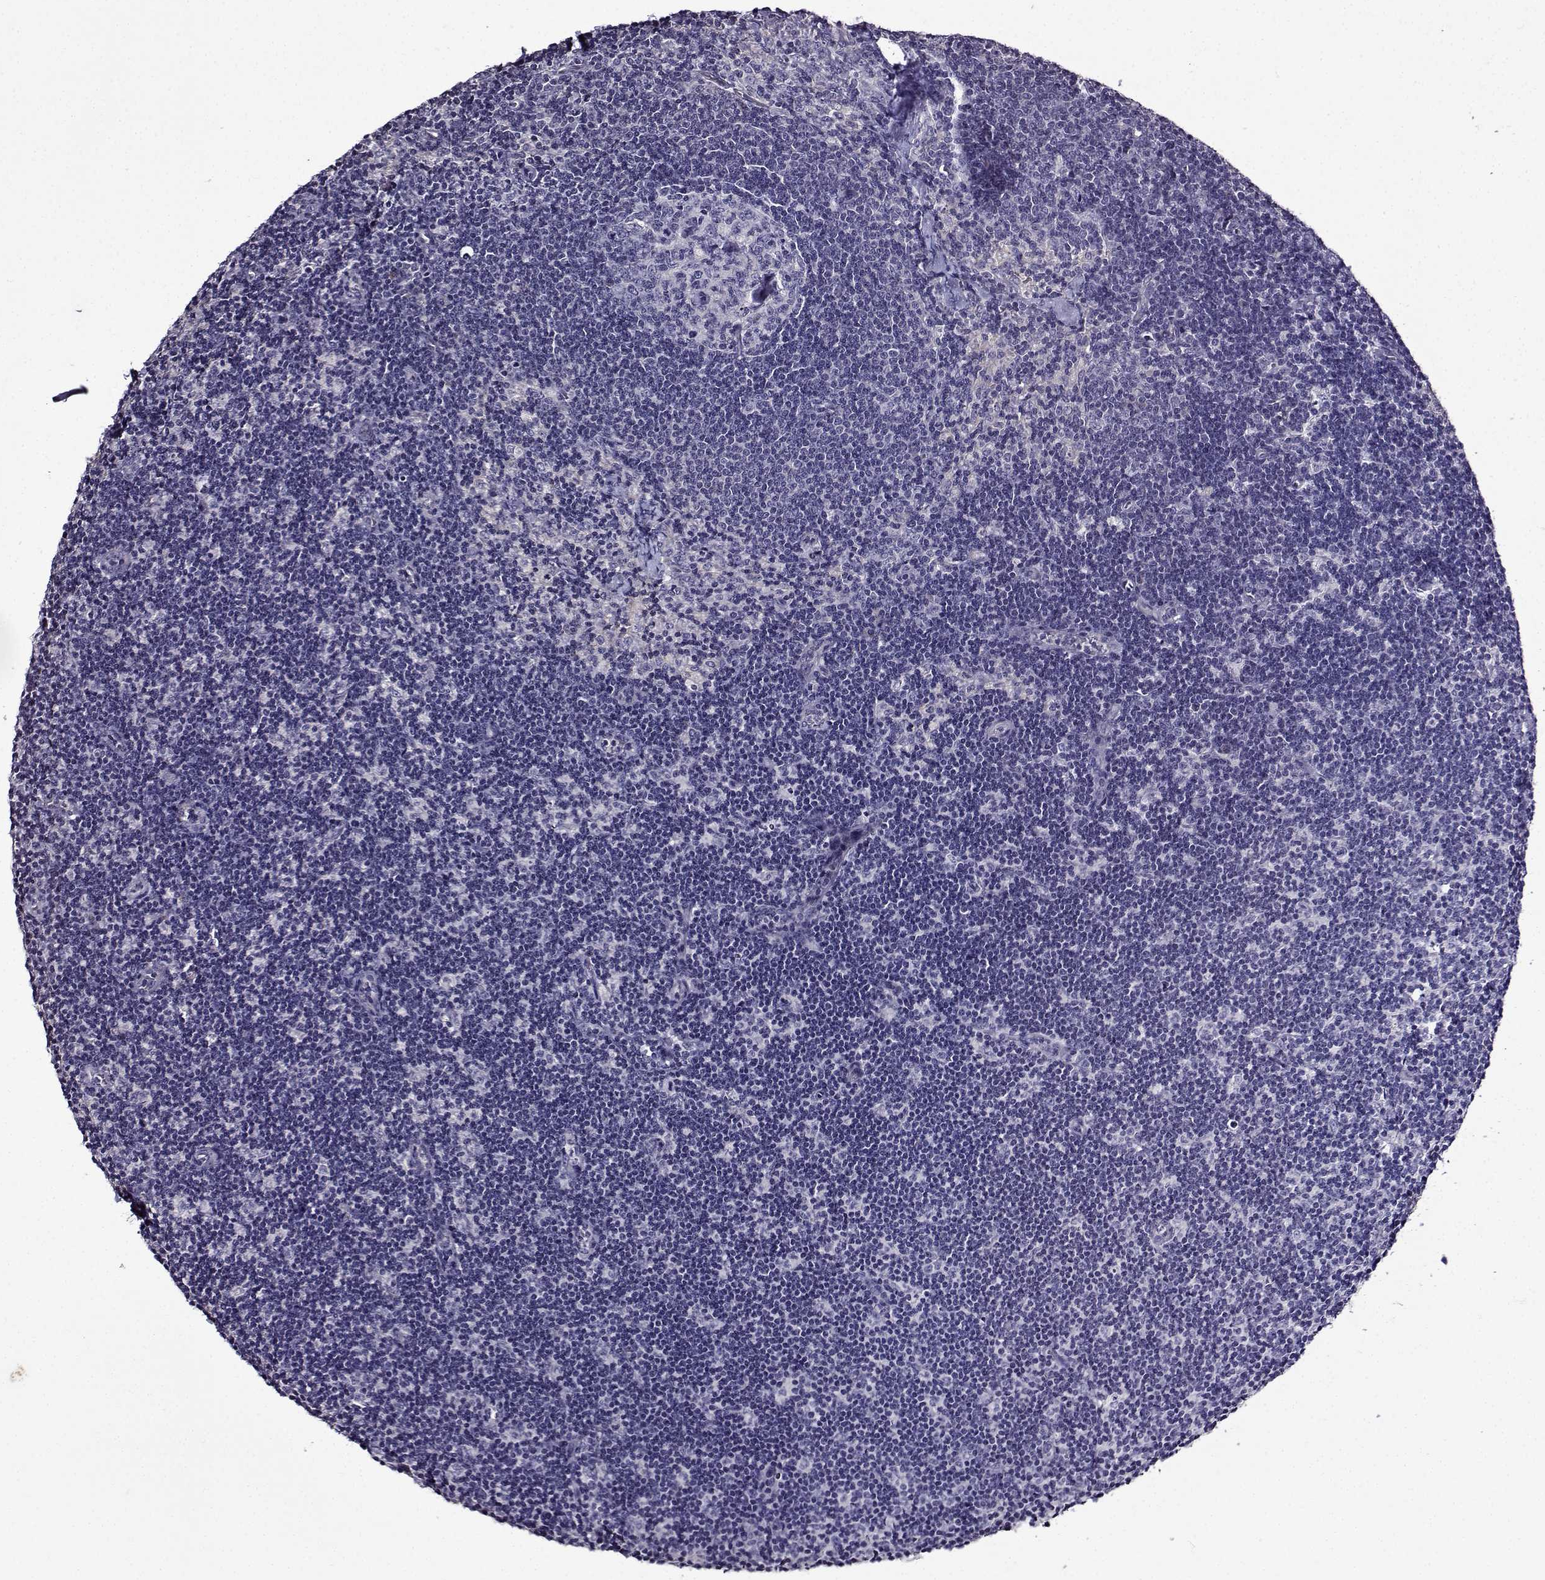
{"staining": {"intensity": "negative", "quantity": "none", "location": "none"}, "tissue": "lymph node", "cell_type": "Germinal center cells", "image_type": "normal", "snomed": [{"axis": "morphology", "description": "Normal tissue, NOS"}, {"axis": "topography", "description": "Lymph node"}], "caption": "The photomicrograph demonstrates no staining of germinal center cells in unremarkable lymph node. (Brightfield microscopy of DAB immunohistochemistry (IHC) at high magnification).", "gene": "TMEM266", "patient": {"sex": "female", "age": 34}}